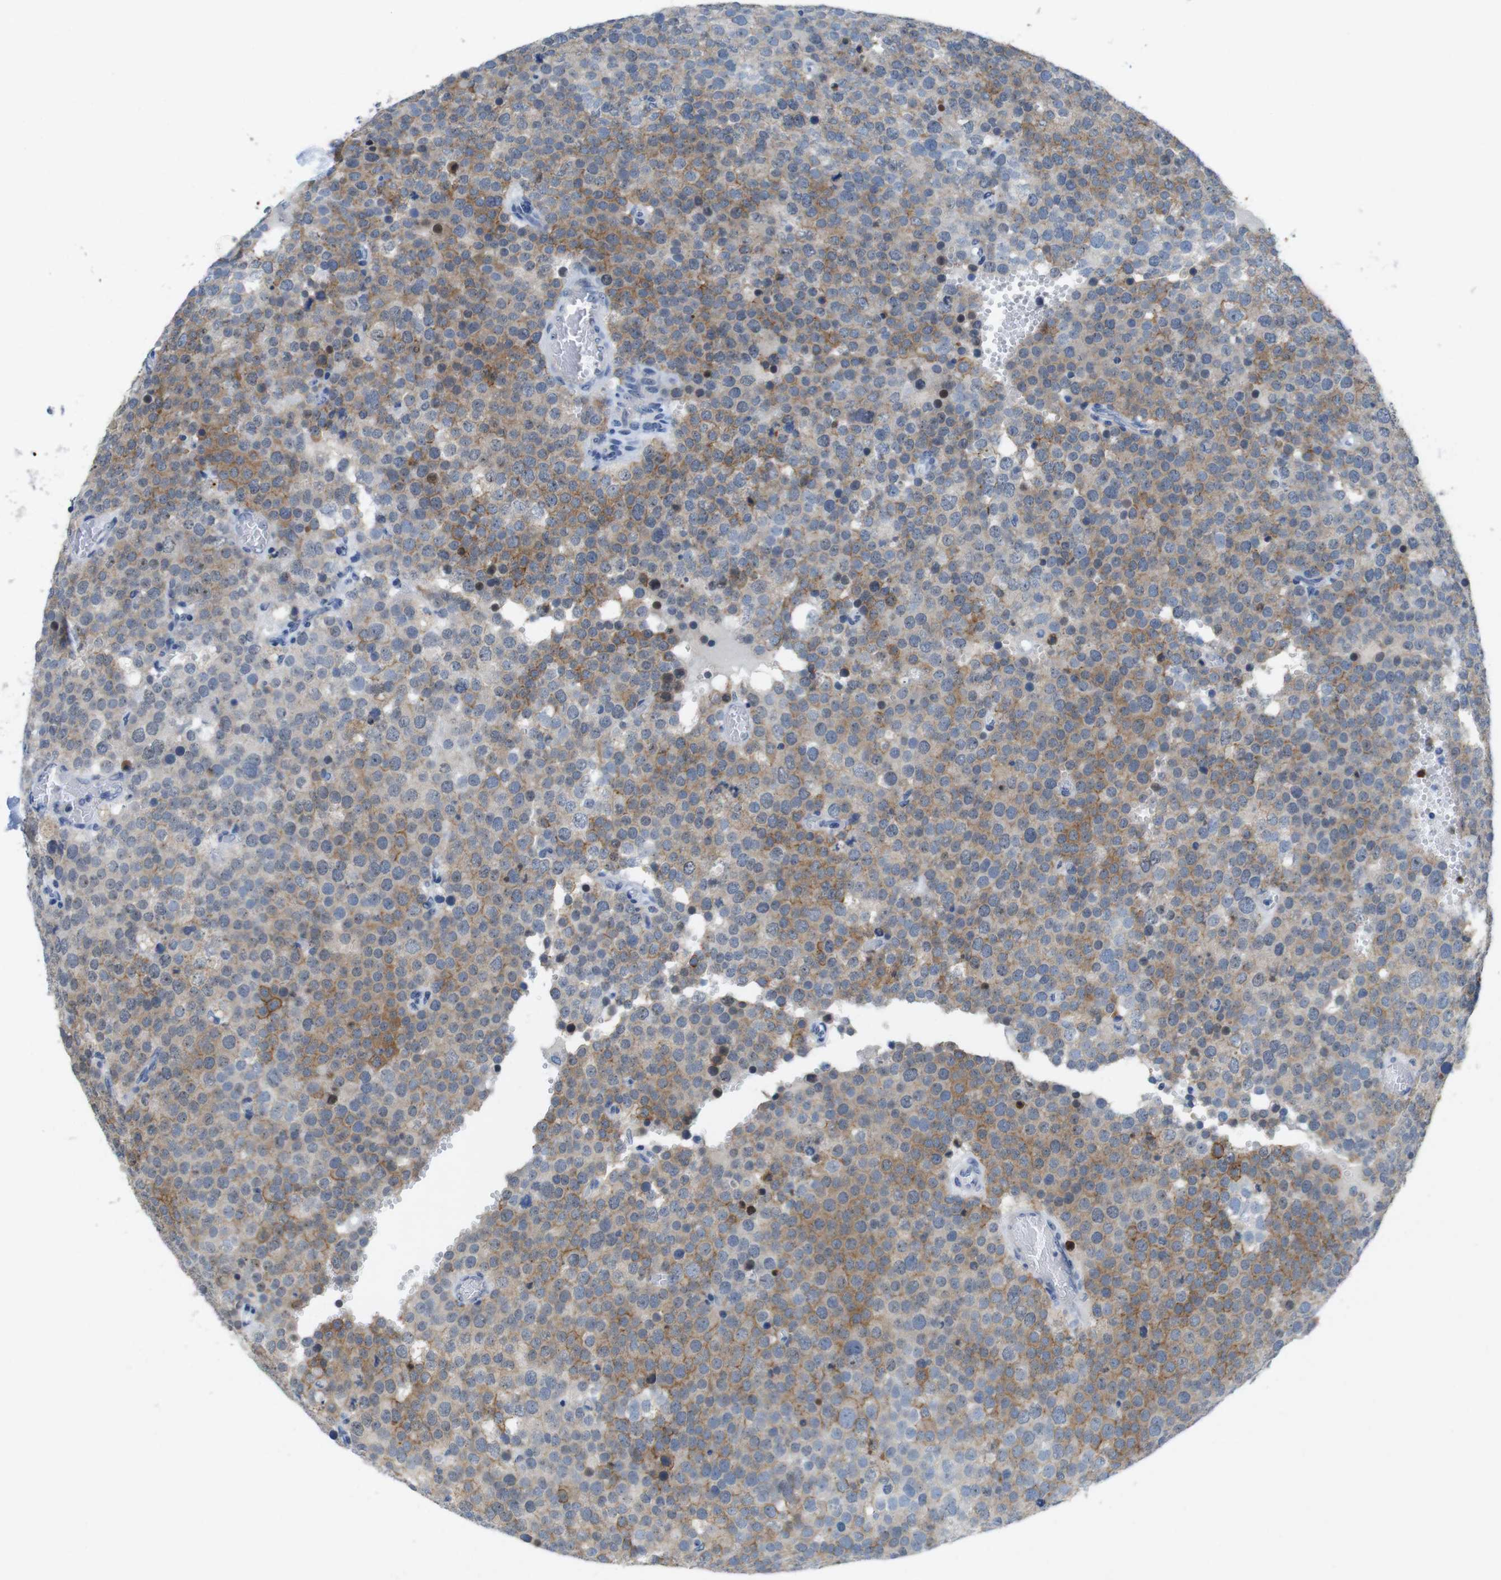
{"staining": {"intensity": "moderate", "quantity": "25%-75%", "location": "cytoplasmic/membranous"}, "tissue": "testis cancer", "cell_type": "Tumor cells", "image_type": "cancer", "snomed": [{"axis": "morphology", "description": "Normal tissue, NOS"}, {"axis": "morphology", "description": "Seminoma, NOS"}, {"axis": "topography", "description": "Testis"}], "caption": "Testis seminoma stained with a protein marker reveals moderate staining in tumor cells.", "gene": "TJP3", "patient": {"sex": "male", "age": 71}}